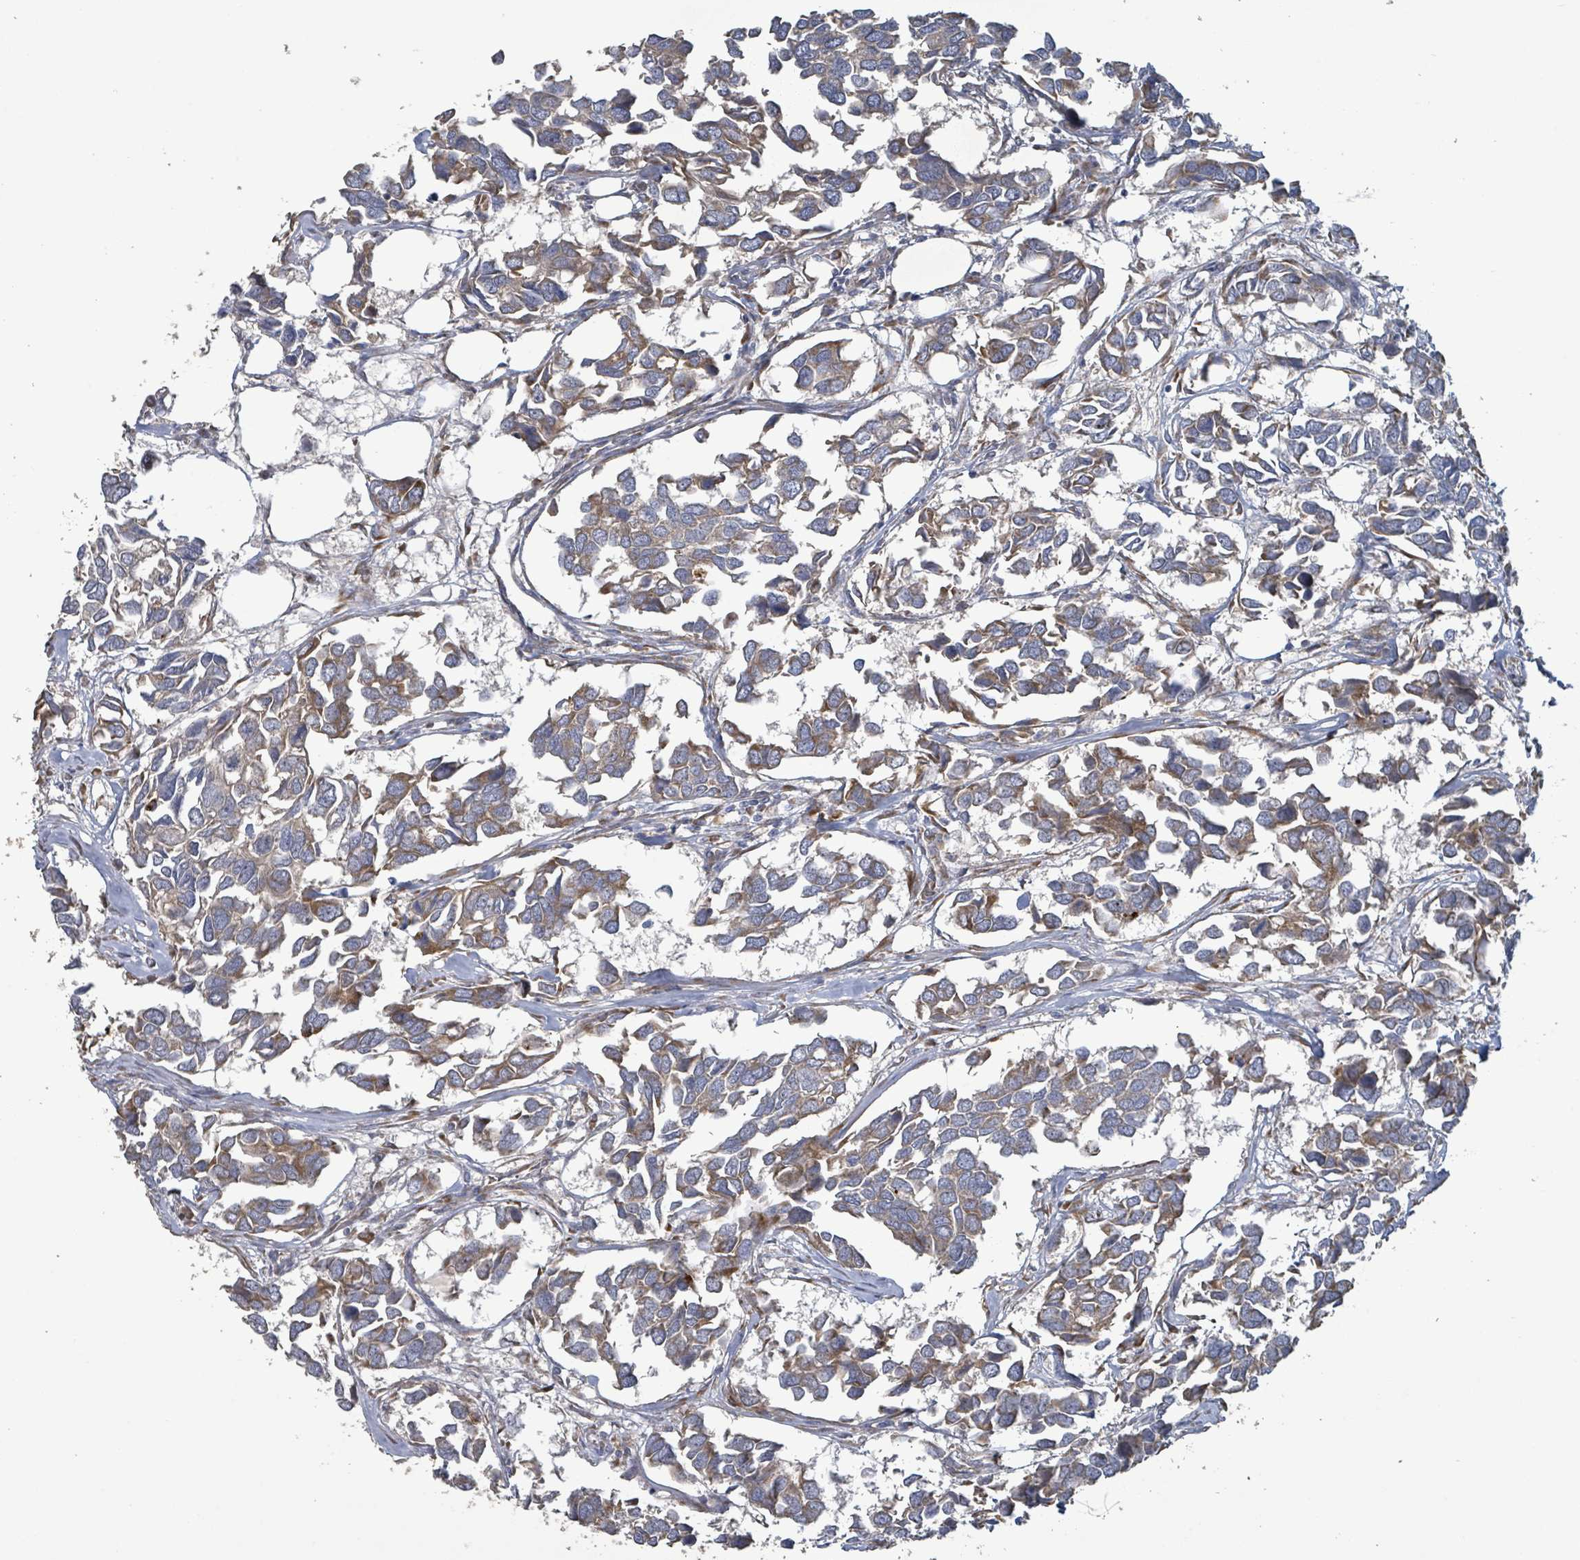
{"staining": {"intensity": "moderate", "quantity": "25%-75%", "location": "cytoplasmic/membranous"}, "tissue": "breast cancer", "cell_type": "Tumor cells", "image_type": "cancer", "snomed": [{"axis": "morphology", "description": "Duct carcinoma"}, {"axis": "topography", "description": "Breast"}], "caption": "Immunohistochemical staining of breast invasive ductal carcinoma displays medium levels of moderate cytoplasmic/membranous staining in about 25%-75% of tumor cells.", "gene": "RPL32", "patient": {"sex": "female", "age": 83}}